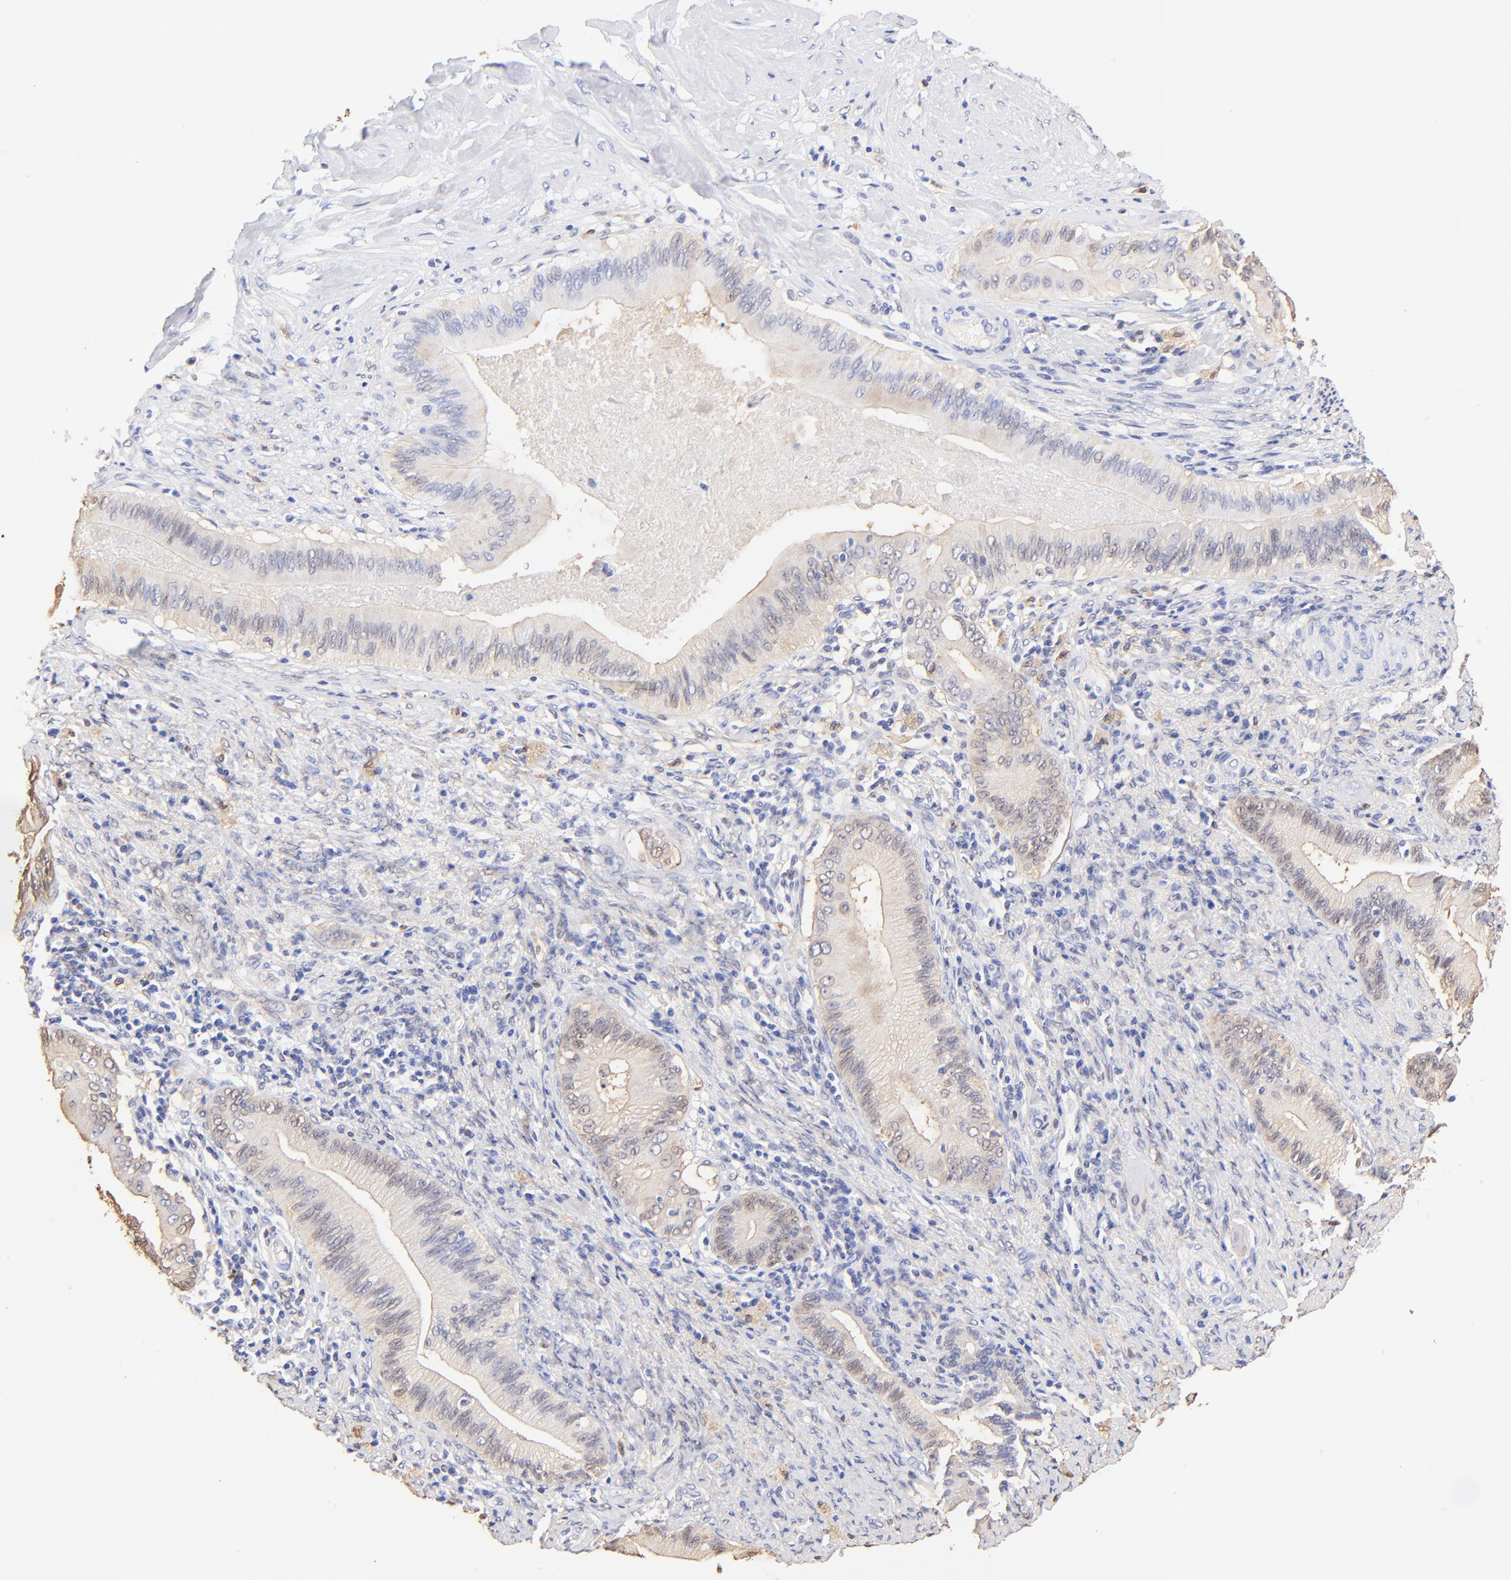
{"staining": {"intensity": "negative", "quantity": "none", "location": "none"}, "tissue": "liver cancer", "cell_type": "Tumor cells", "image_type": "cancer", "snomed": [{"axis": "morphology", "description": "Cholangiocarcinoma"}, {"axis": "topography", "description": "Liver"}], "caption": "Tumor cells are negative for brown protein staining in liver cholangiocarcinoma.", "gene": "ALDH1A1", "patient": {"sex": "male", "age": 58}}